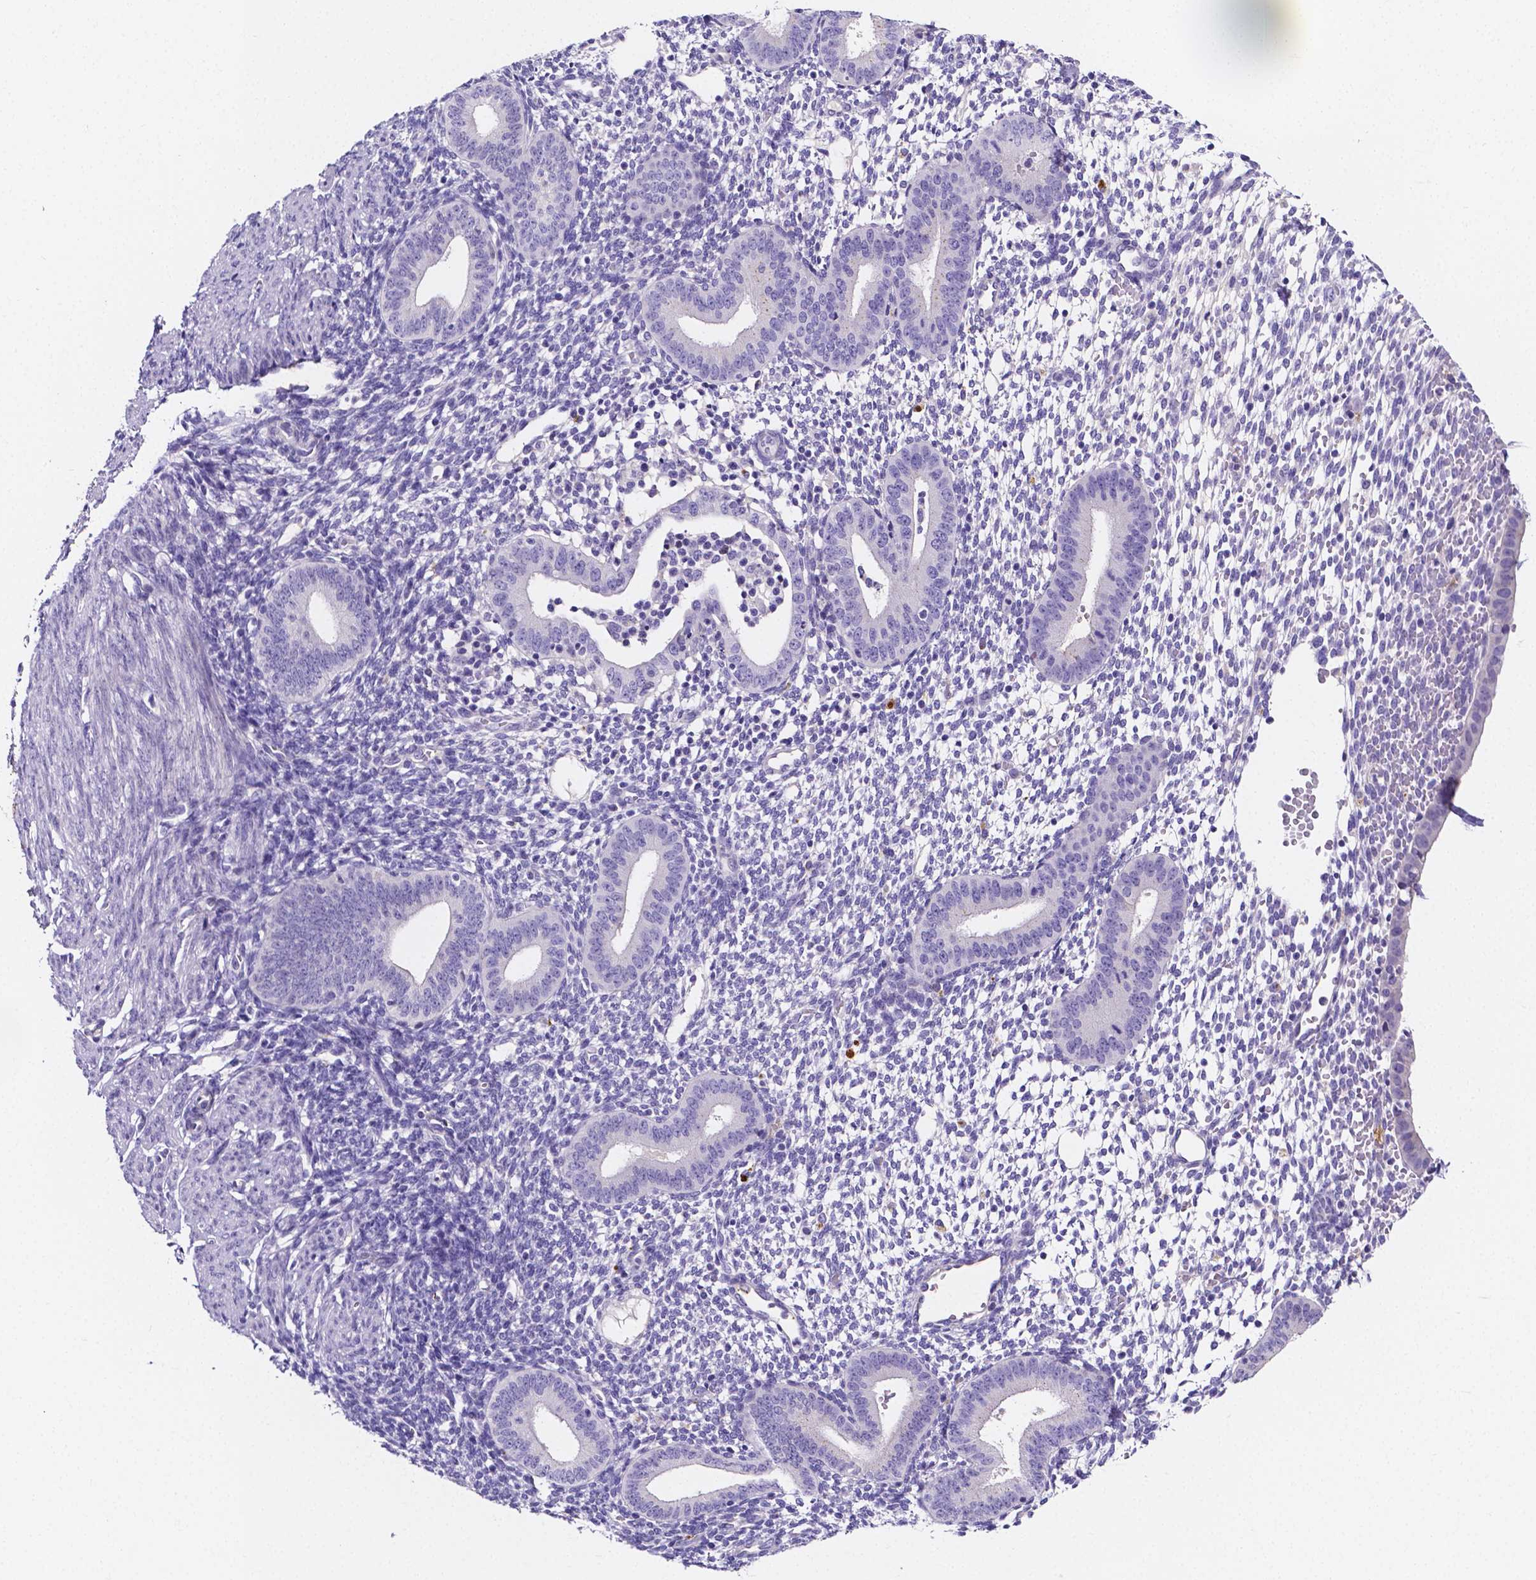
{"staining": {"intensity": "negative", "quantity": "none", "location": "none"}, "tissue": "endometrium", "cell_type": "Cells in endometrial stroma", "image_type": "normal", "snomed": [{"axis": "morphology", "description": "Normal tissue, NOS"}, {"axis": "topography", "description": "Endometrium"}], "caption": "A micrograph of endometrium stained for a protein exhibits no brown staining in cells in endometrial stroma.", "gene": "NRGN", "patient": {"sex": "female", "age": 40}}